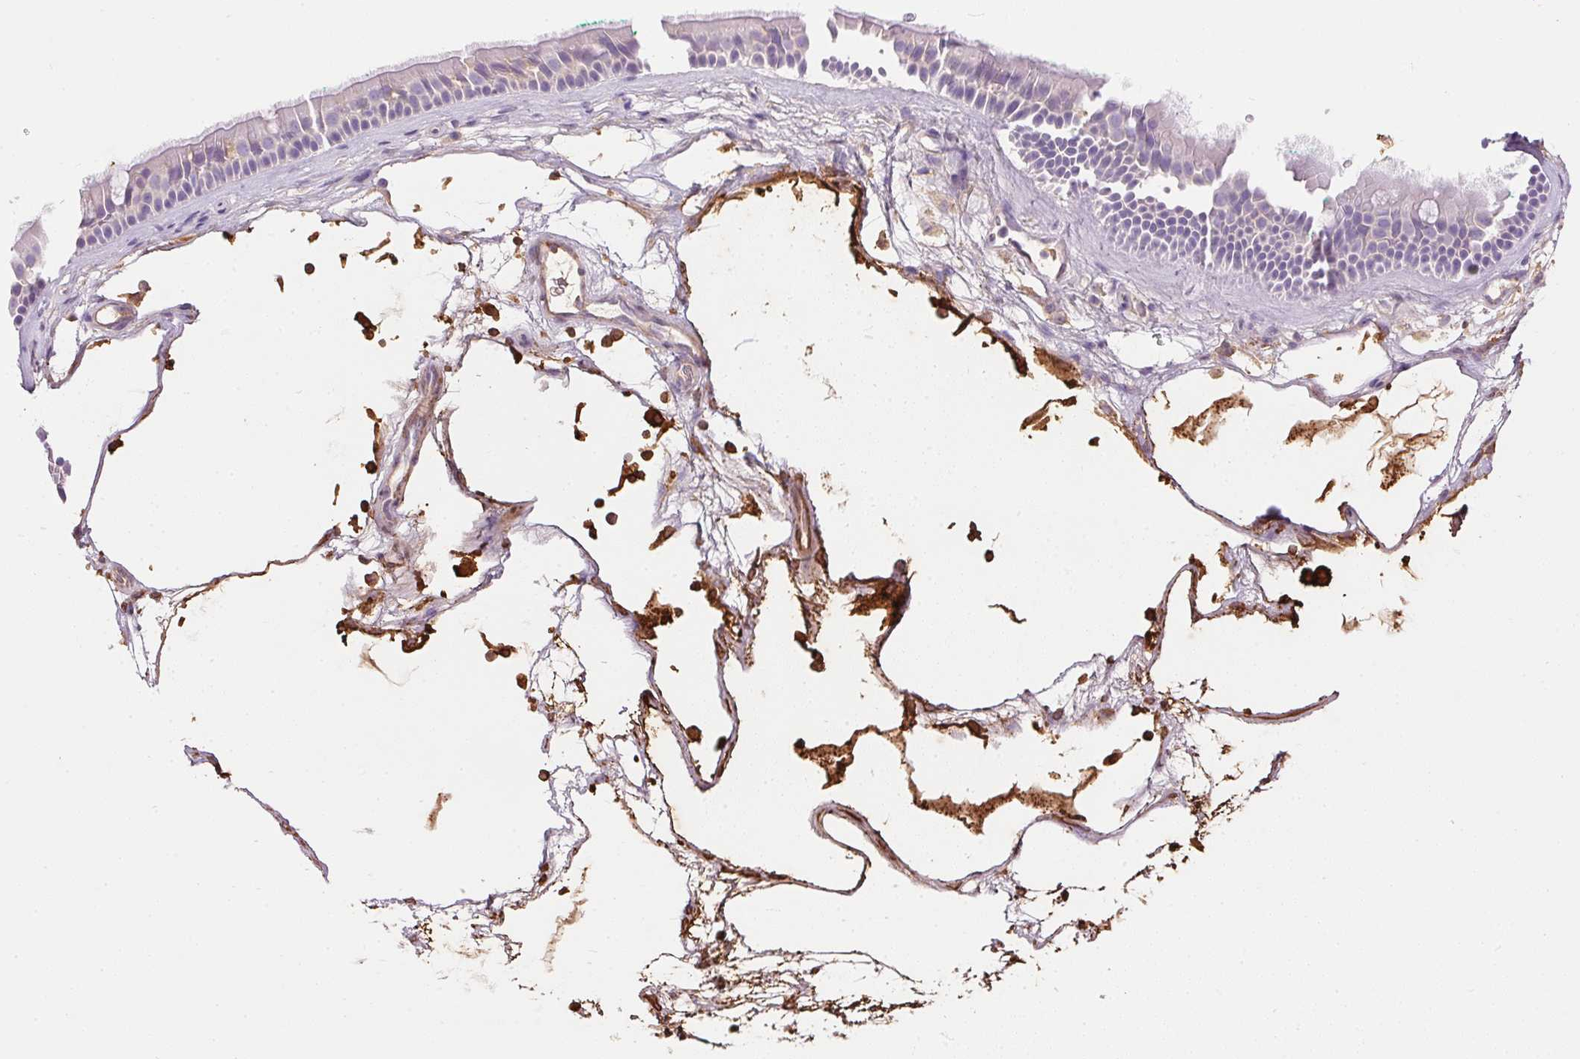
{"staining": {"intensity": "negative", "quantity": "none", "location": "none"}, "tissue": "nasopharynx", "cell_type": "Respiratory epithelial cells", "image_type": "normal", "snomed": [{"axis": "morphology", "description": "Normal tissue, NOS"}, {"axis": "topography", "description": "Nasopharynx"}], "caption": "Immunohistochemistry histopathology image of unremarkable nasopharynx: human nasopharynx stained with DAB shows no significant protein positivity in respiratory epithelial cells. (Stains: DAB (3,3'-diaminobenzidine) immunohistochemistry (IHC) with hematoxylin counter stain, Microscopy: brightfield microscopy at high magnification).", "gene": "ORM1", "patient": {"sex": "male", "age": 68}}